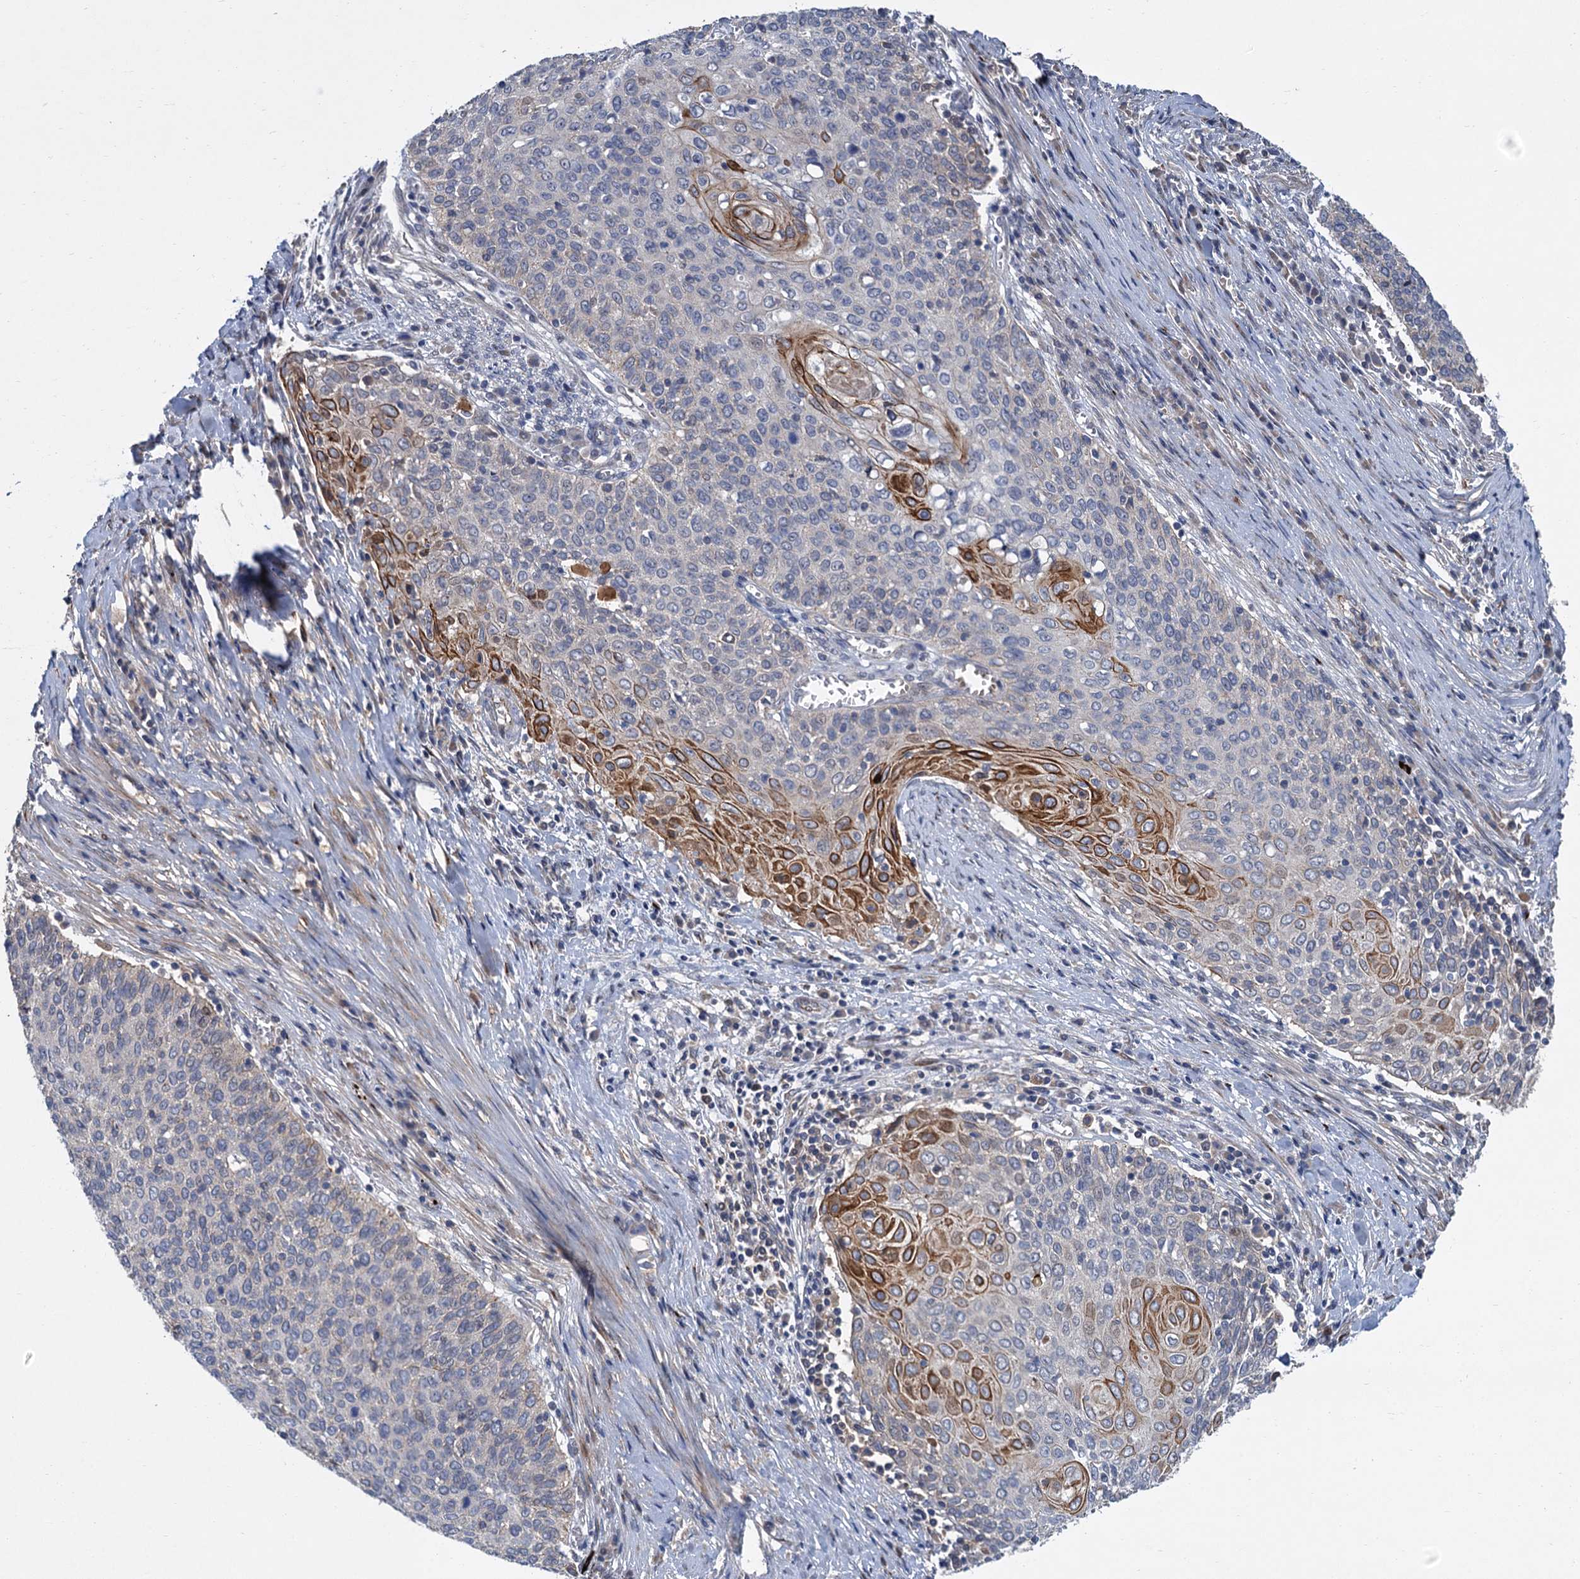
{"staining": {"intensity": "moderate", "quantity": "<25%", "location": "cytoplasmic/membranous"}, "tissue": "cervical cancer", "cell_type": "Tumor cells", "image_type": "cancer", "snomed": [{"axis": "morphology", "description": "Squamous cell carcinoma, NOS"}, {"axis": "topography", "description": "Cervix"}], "caption": "This micrograph shows immunohistochemistry (IHC) staining of cervical squamous cell carcinoma, with low moderate cytoplasmic/membranous positivity in approximately <25% of tumor cells.", "gene": "TRAF7", "patient": {"sex": "female", "age": 39}}